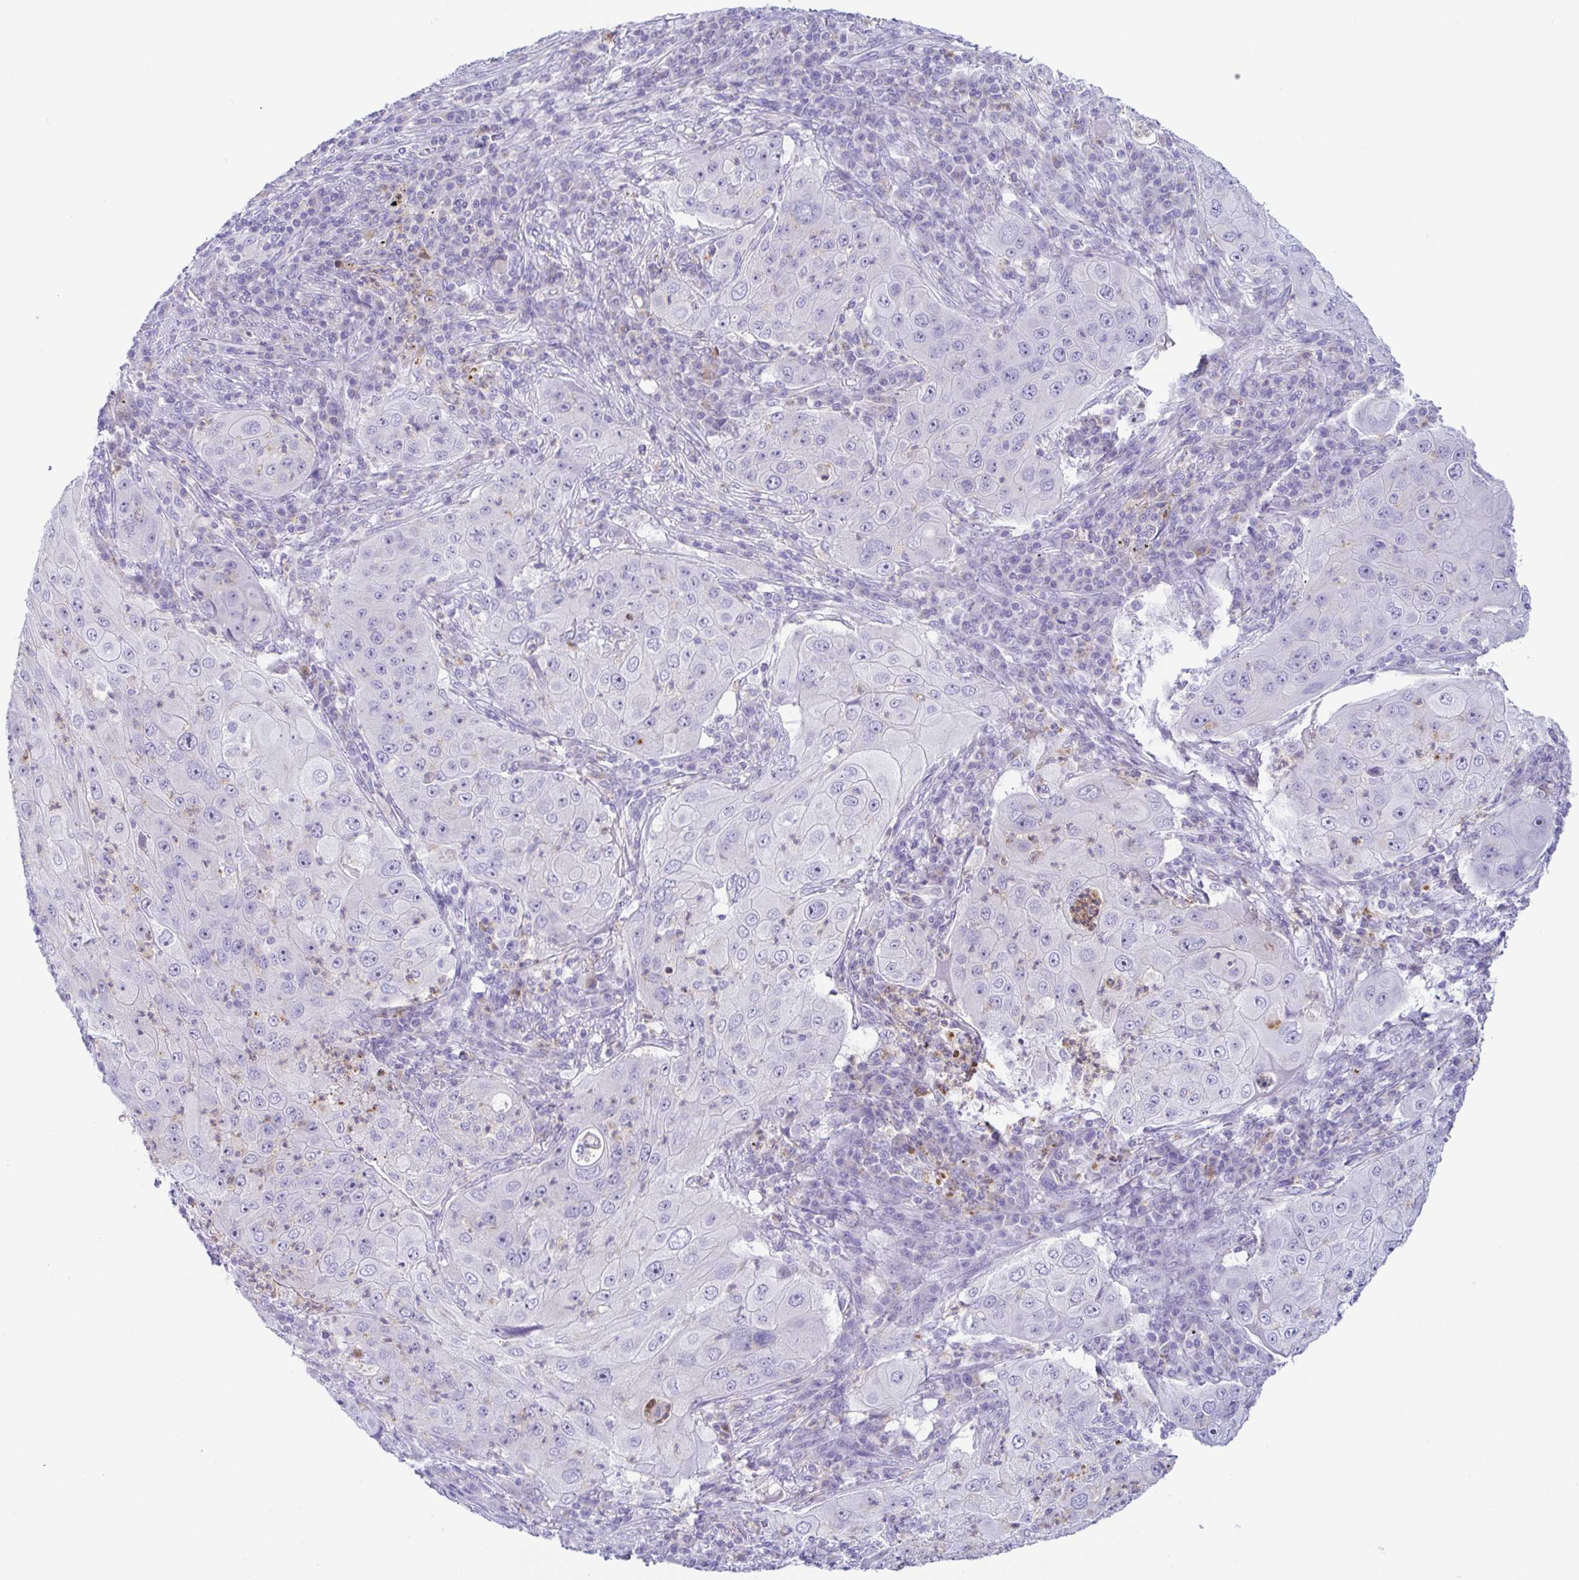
{"staining": {"intensity": "negative", "quantity": "none", "location": "none"}, "tissue": "lung cancer", "cell_type": "Tumor cells", "image_type": "cancer", "snomed": [{"axis": "morphology", "description": "Squamous cell carcinoma, NOS"}, {"axis": "topography", "description": "Lung"}], "caption": "Tumor cells are negative for protein expression in human lung squamous cell carcinoma. (IHC, brightfield microscopy, high magnification).", "gene": "AZU1", "patient": {"sex": "female", "age": 59}}